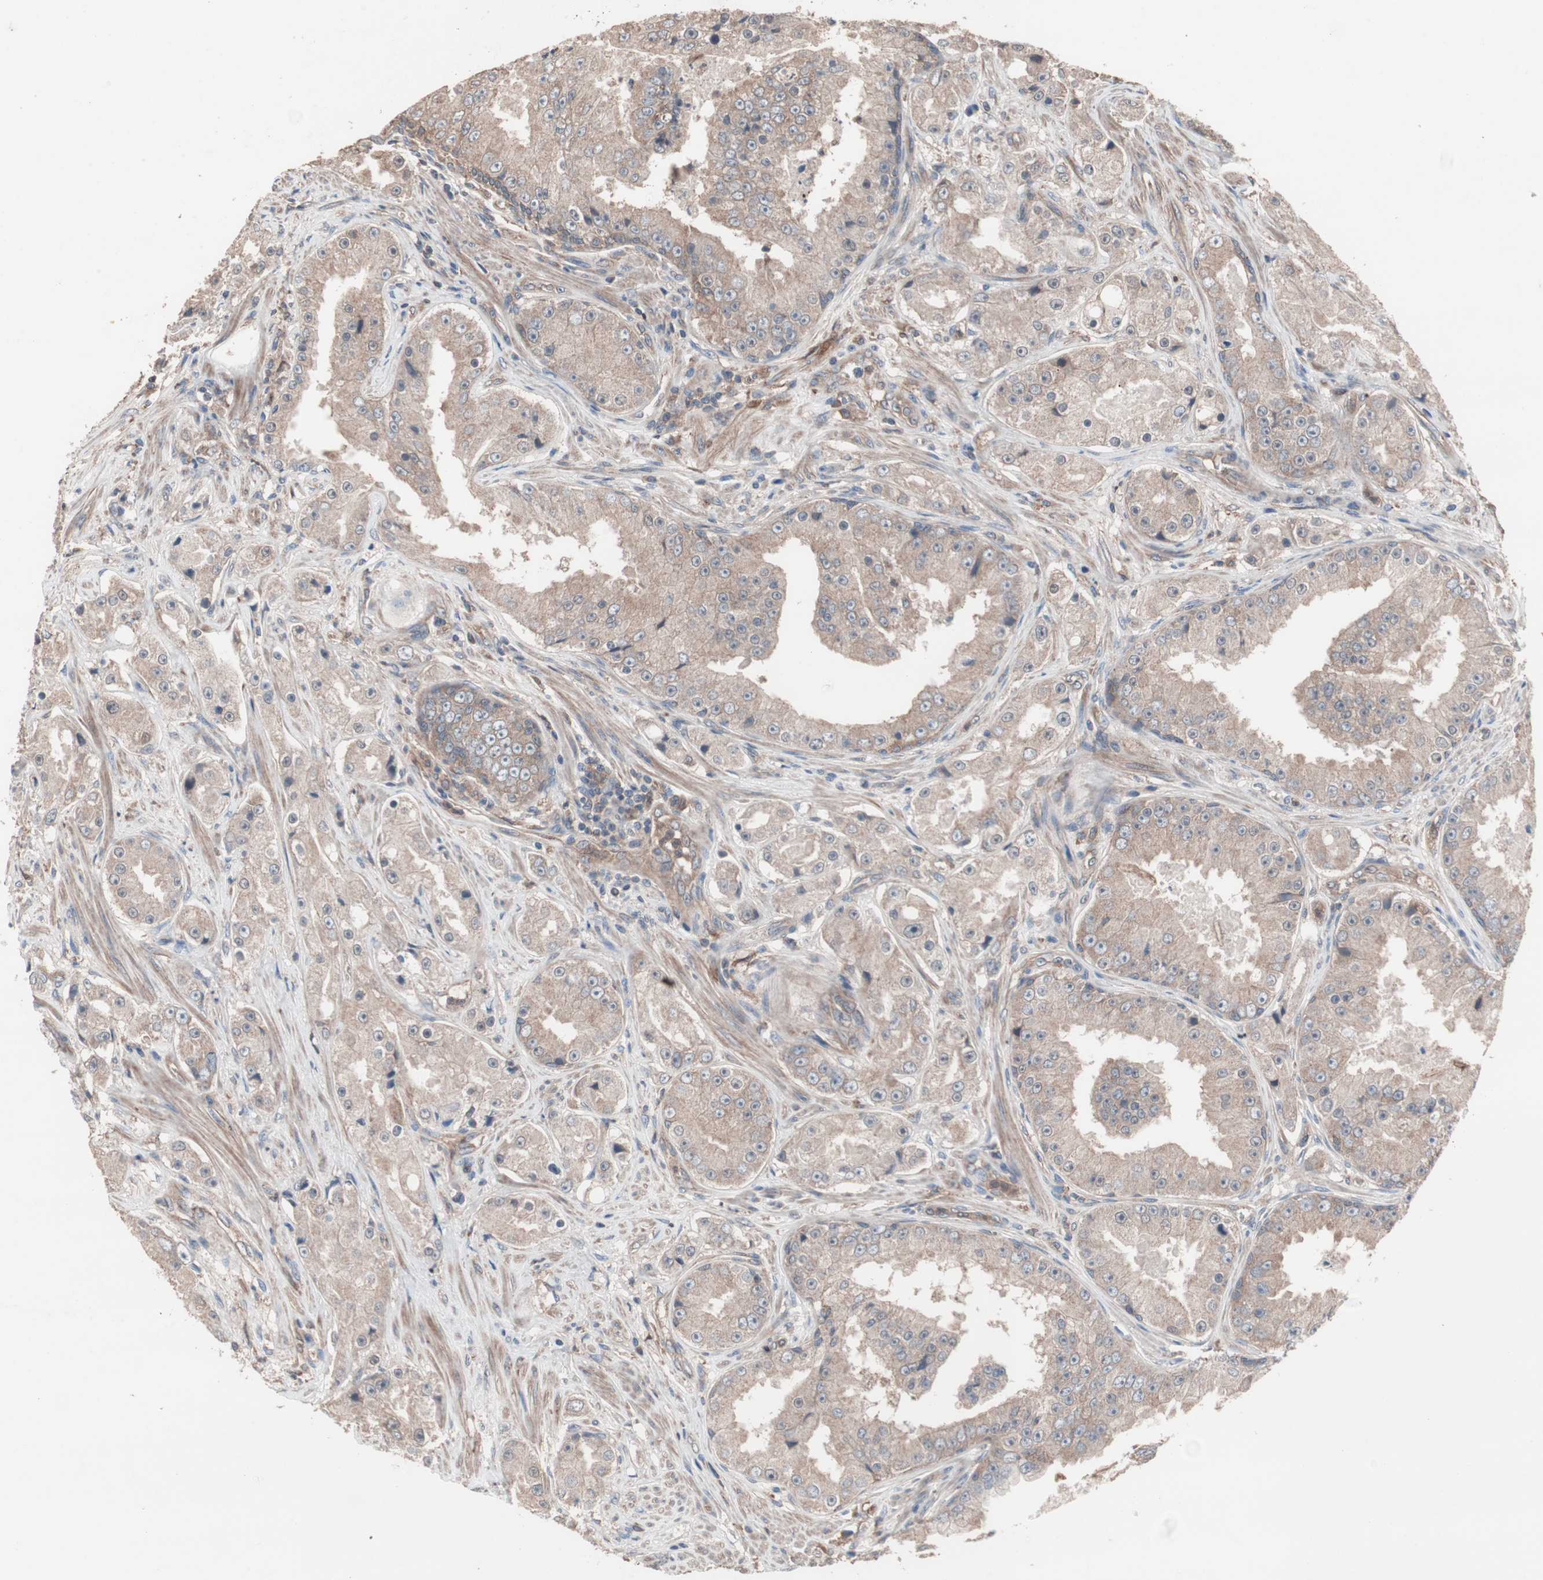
{"staining": {"intensity": "weak", "quantity": ">75%", "location": "cytoplasmic/membranous"}, "tissue": "prostate cancer", "cell_type": "Tumor cells", "image_type": "cancer", "snomed": [{"axis": "morphology", "description": "Adenocarcinoma, High grade"}, {"axis": "topography", "description": "Prostate"}], "caption": "Prostate cancer (high-grade adenocarcinoma) stained with a brown dye shows weak cytoplasmic/membranous positive positivity in about >75% of tumor cells.", "gene": "ATG7", "patient": {"sex": "male", "age": 73}}